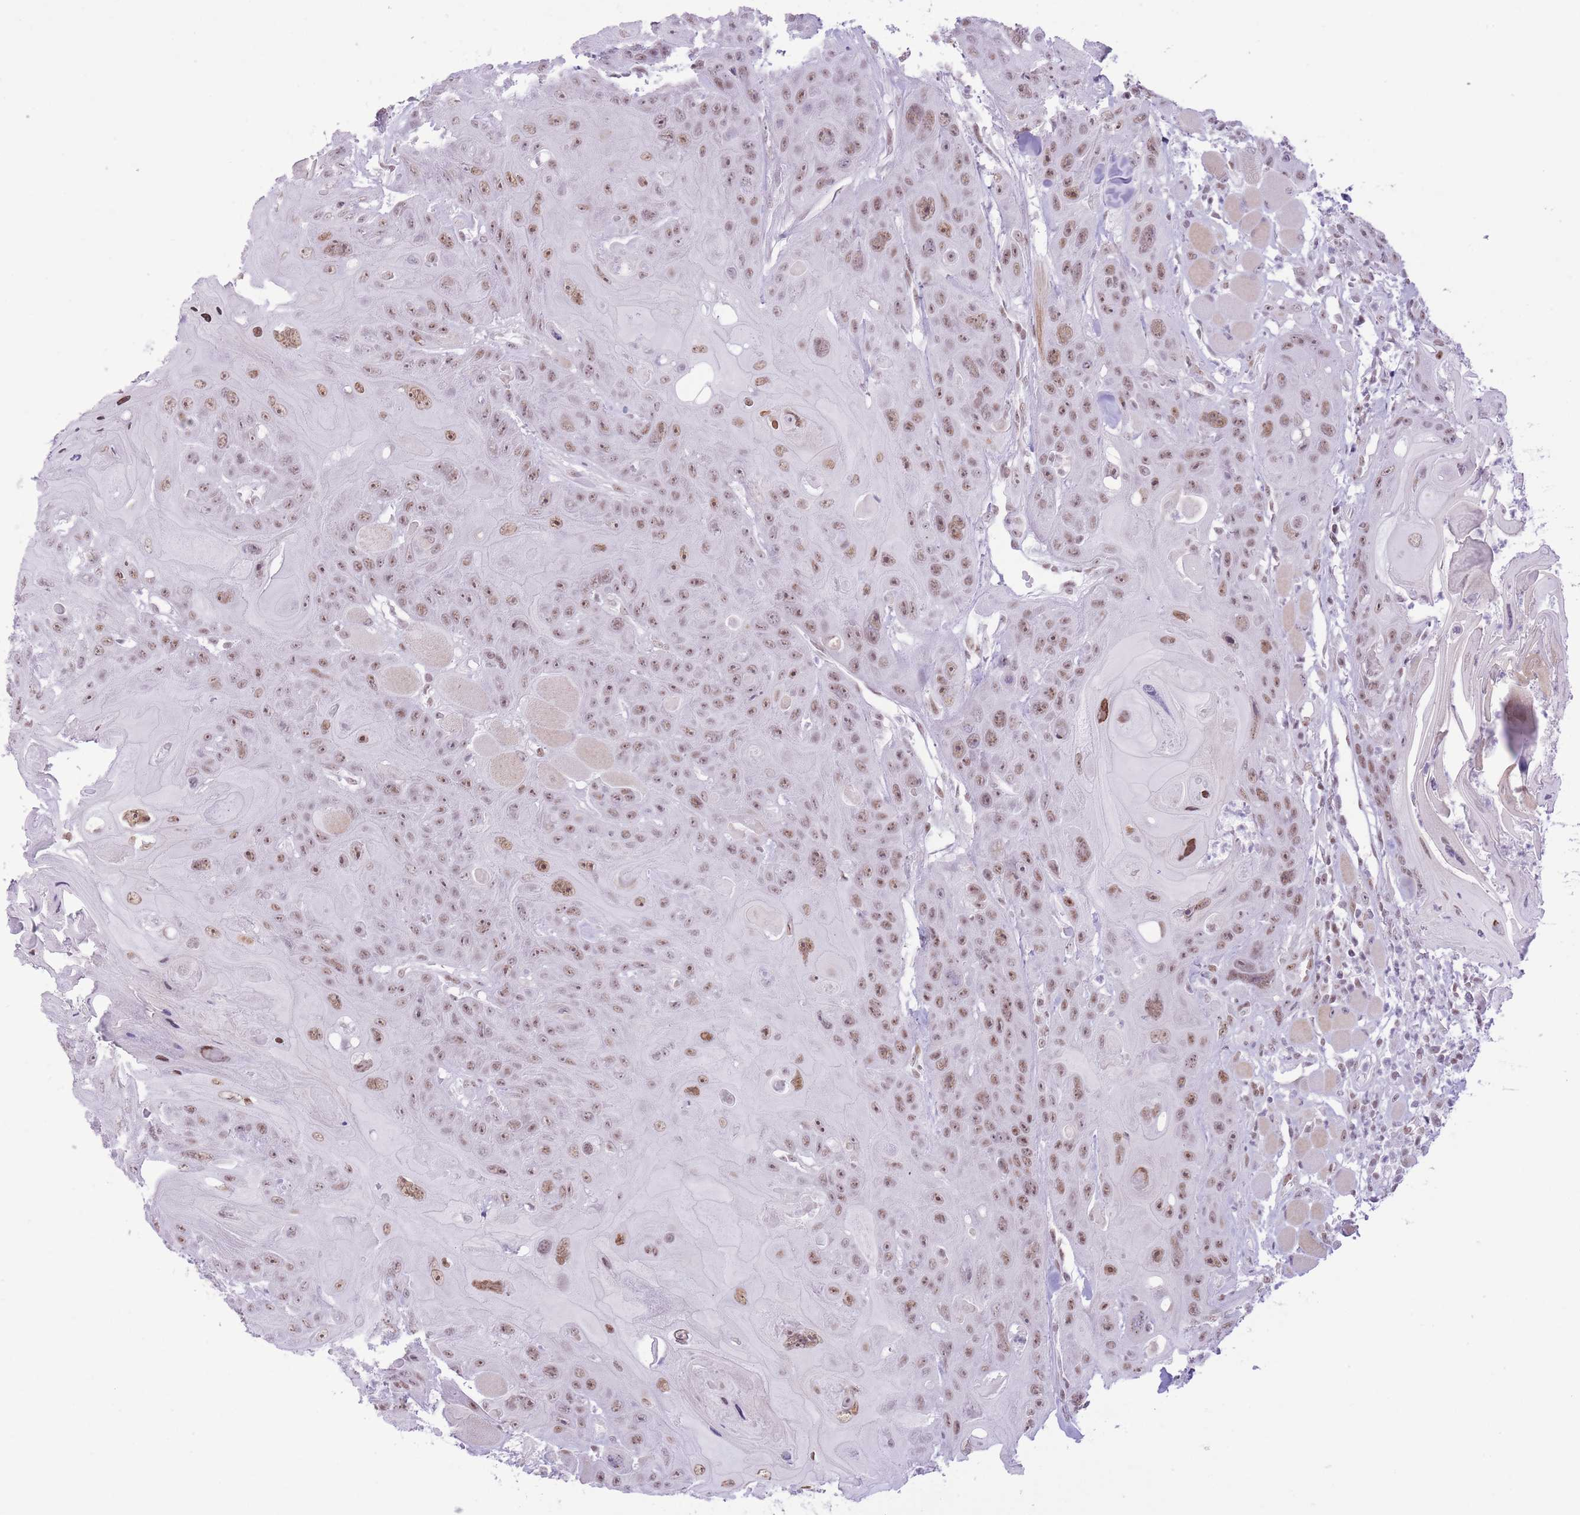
{"staining": {"intensity": "moderate", "quantity": ">75%", "location": "nuclear"}, "tissue": "head and neck cancer", "cell_type": "Tumor cells", "image_type": "cancer", "snomed": [{"axis": "morphology", "description": "Squamous cell carcinoma, NOS"}, {"axis": "topography", "description": "Head-Neck"}], "caption": "Head and neck squamous cell carcinoma tissue displays moderate nuclear expression in about >75% of tumor cells, visualized by immunohistochemistry.", "gene": "ZBED5", "patient": {"sex": "female", "age": 59}}